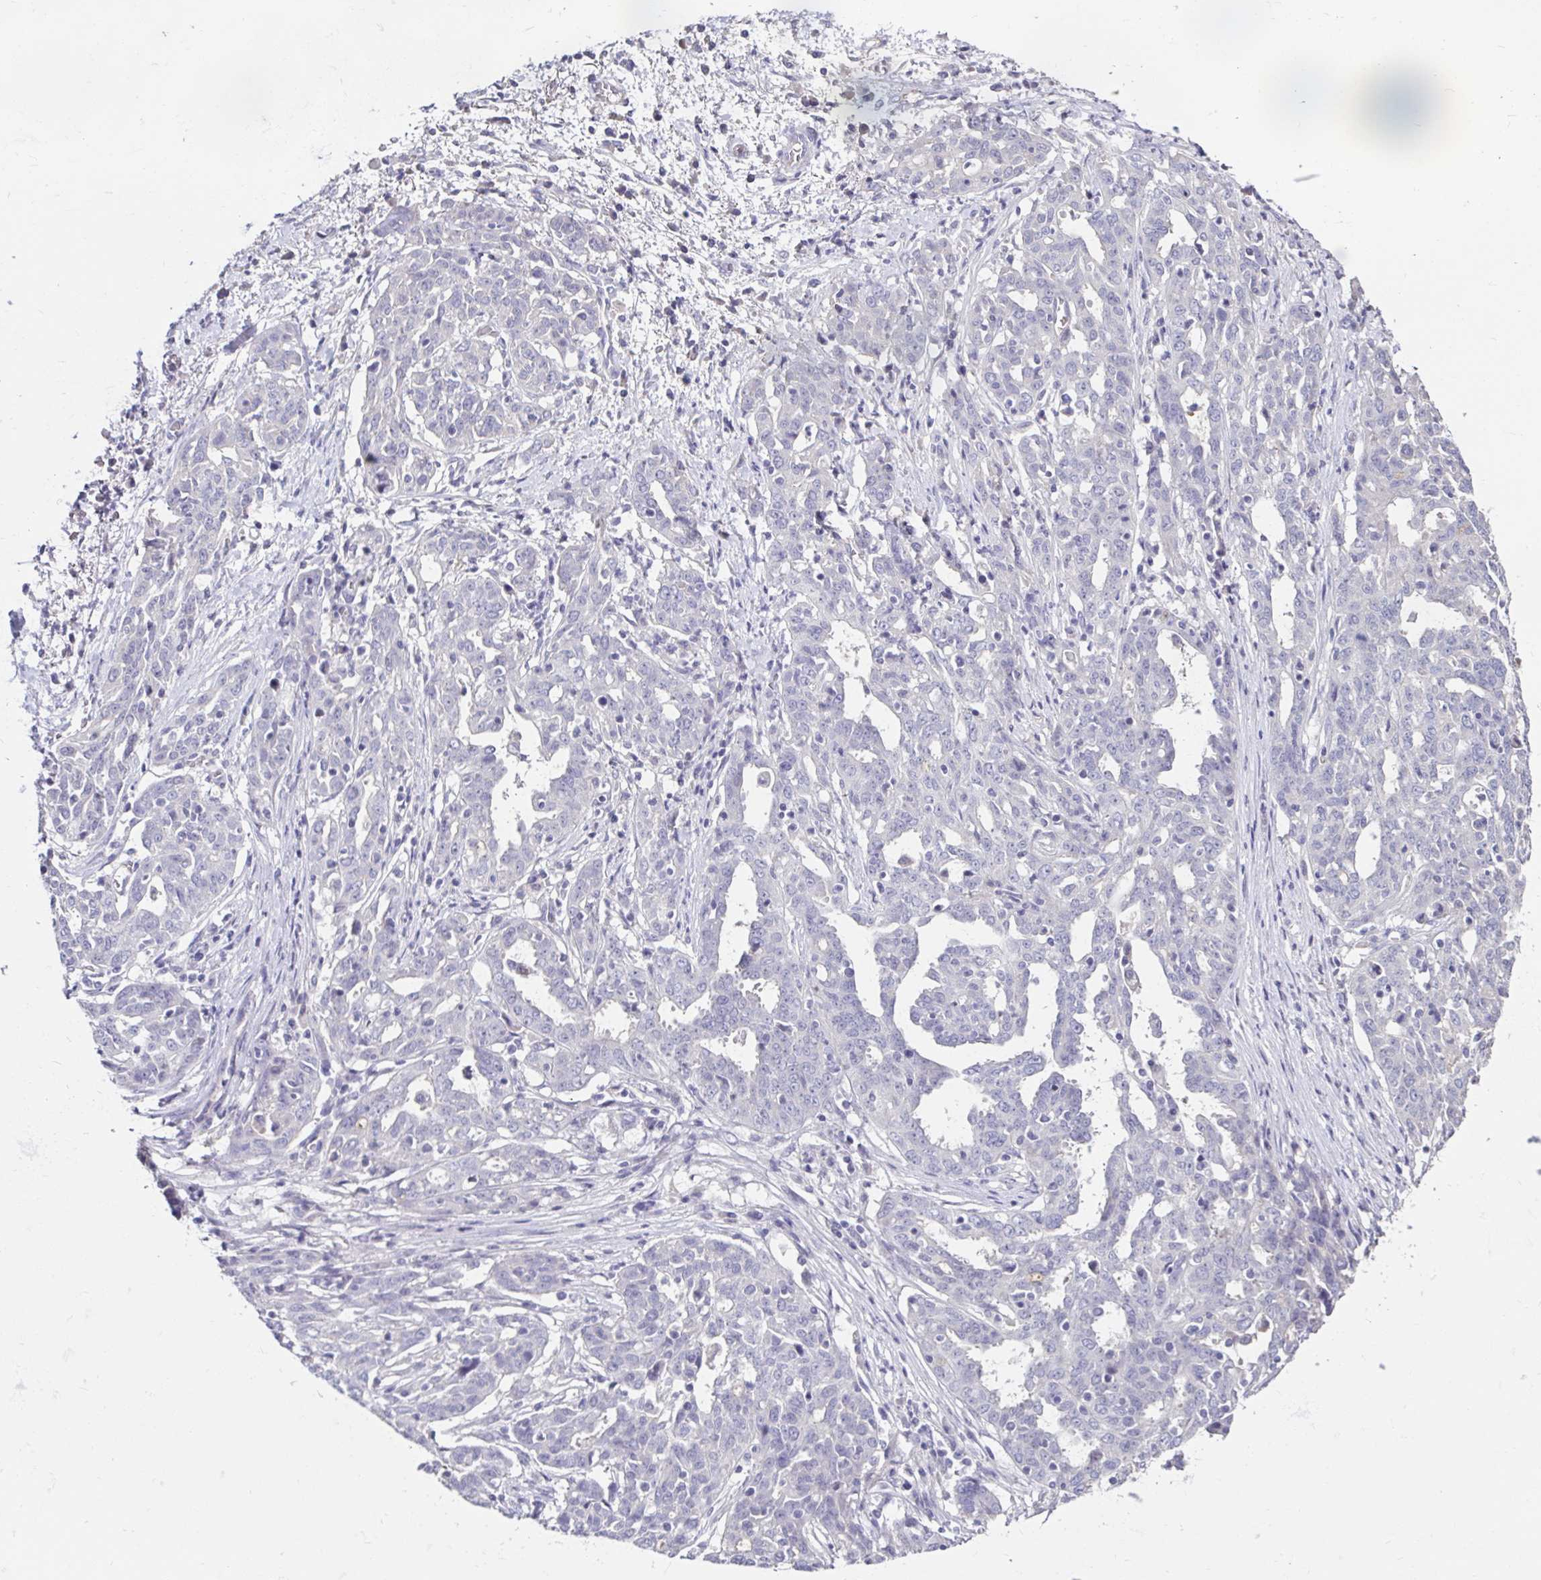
{"staining": {"intensity": "negative", "quantity": "none", "location": "none"}, "tissue": "ovarian cancer", "cell_type": "Tumor cells", "image_type": "cancer", "snomed": [{"axis": "morphology", "description": "Cystadenocarcinoma, serous, NOS"}, {"axis": "topography", "description": "Ovary"}], "caption": "The photomicrograph demonstrates no staining of tumor cells in serous cystadenocarcinoma (ovarian).", "gene": "SCG3", "patient": {"sex": "female", "age": 67}}